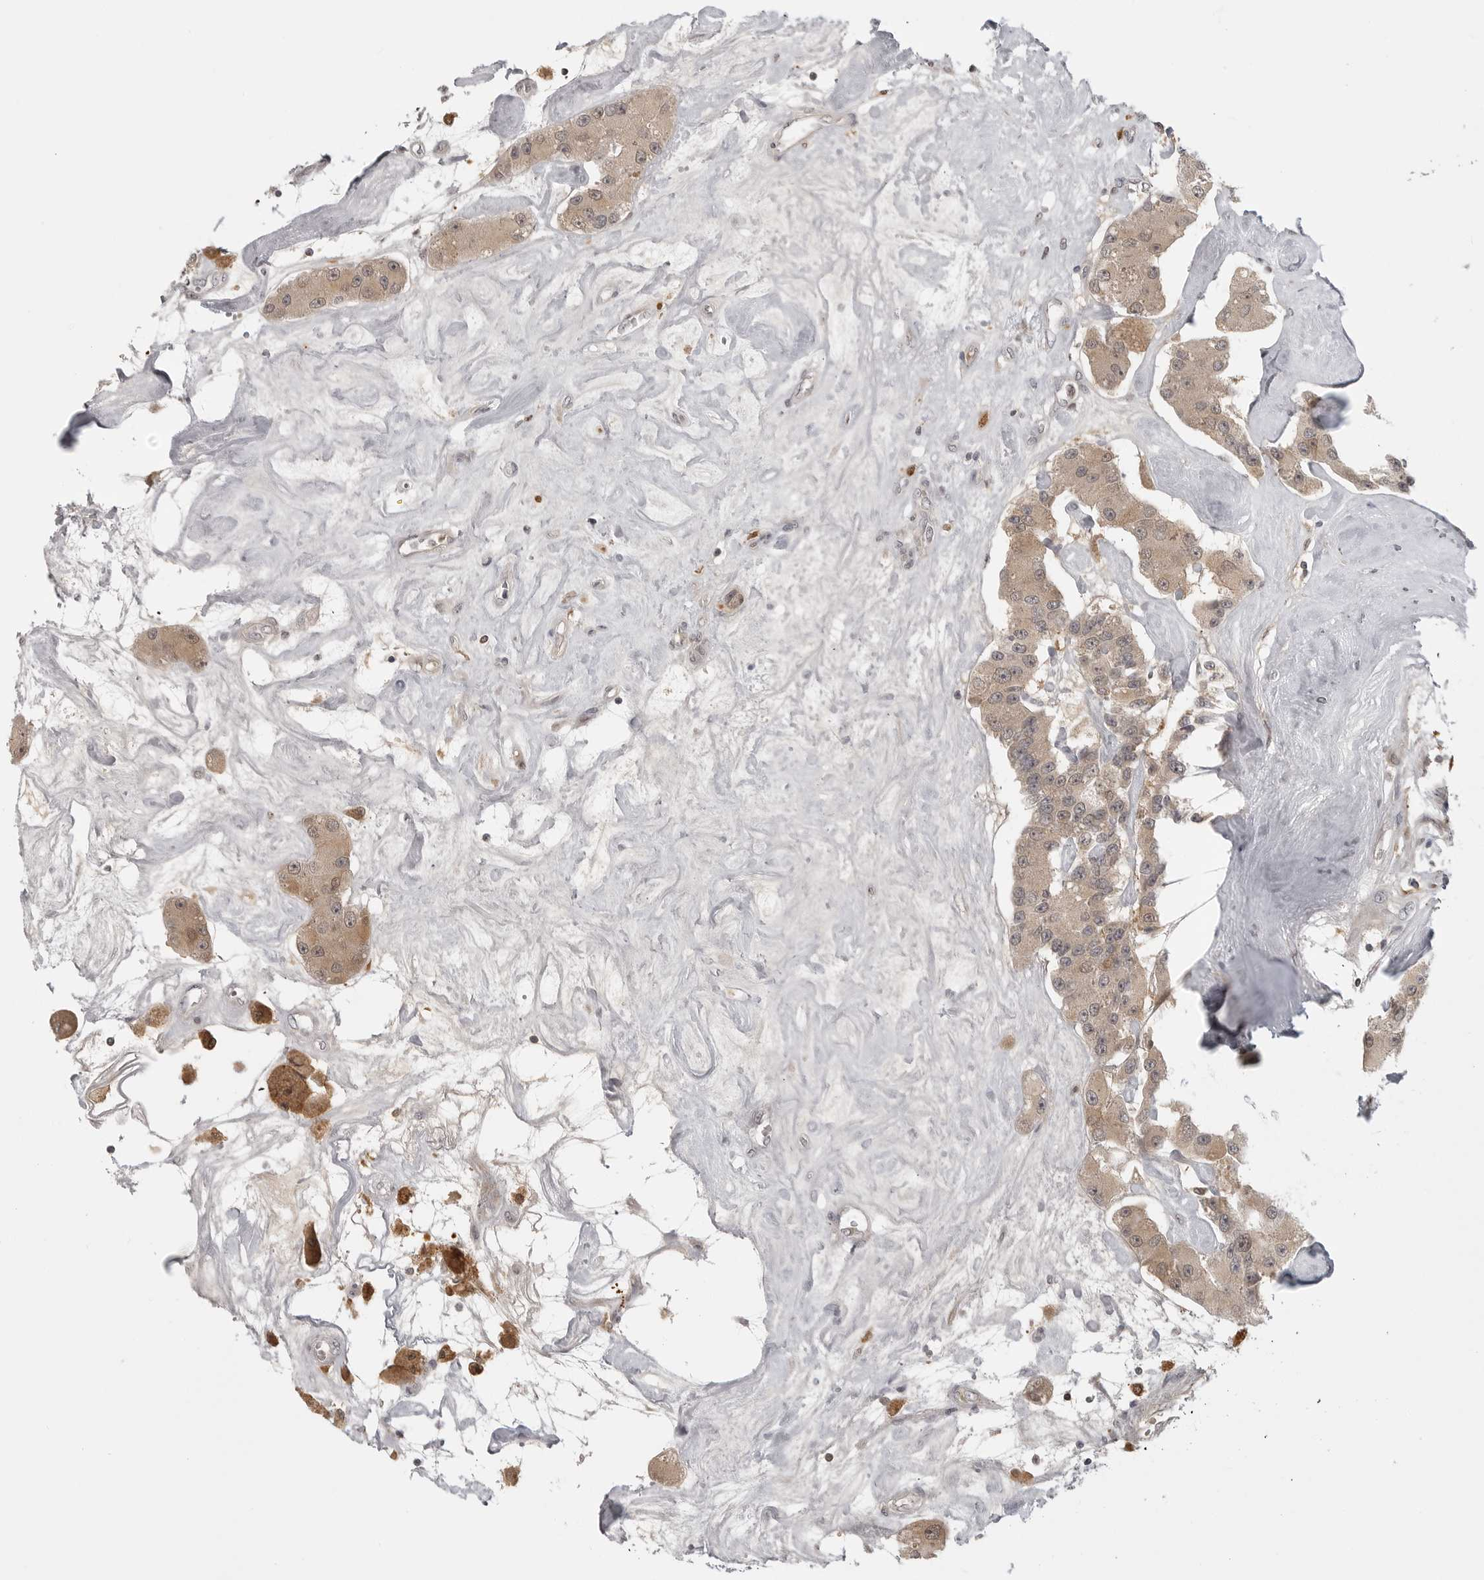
{"staining": {"intensity": "weak", "quantity": ">75%", "location": "cytoplasmic/membranous"}, "tissue": "carcinoid", "cell_type": "Tumor cells", "image_type": "cancer", "snomed": [{"axis": "morphology", "description": "Carcinoid, malignant, NOS"}, {"axis": "topography", "description": "Pancreas"}], "caption": "Carcinoid stained for a protein demonstrates weak cytoplasmic/membranous positivity in tumor cells.", "gene": "CTIF", "patient": {"sex": "male", "age": 41}}